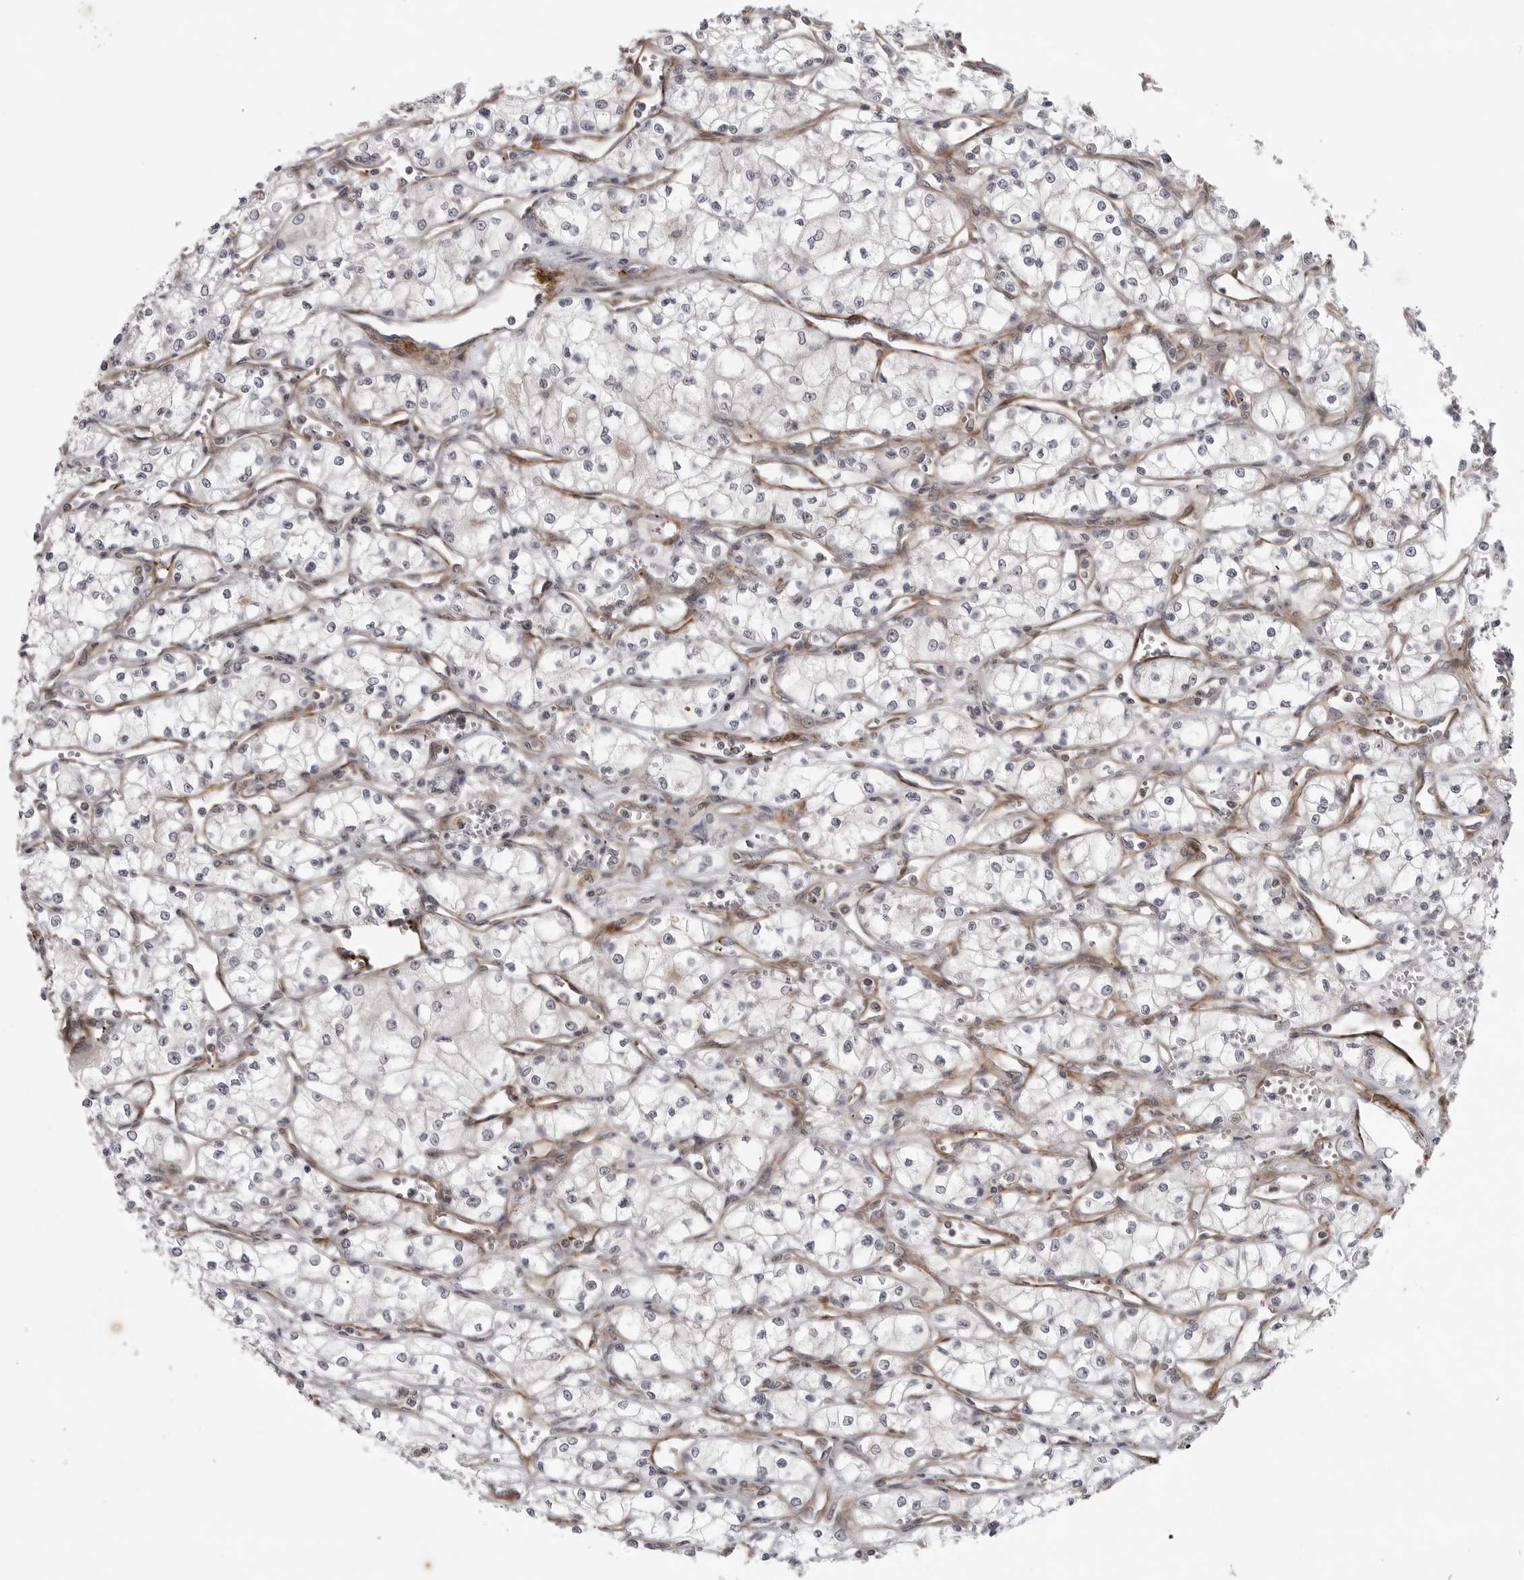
{"staining": {"intensity": "negative", "quantity": "none", "location": "none"}, "tissue": "renal cancer", "cell_type": "Tumor cells", "image_type": "cancer", "snomed": [{"axis": "morphology", "description": "Adenocarcinoma, NOS"}, {"axis": "topography", "description": "Kidney"}], "caption": "The IHC photomicrograph has no significant staining in tumor cells of renal cancer tissue. (Stains: DAB immunohistochemistry (IHC) with hematoxylin counter stain, Microscopy: brightfield microscopy at high magnification).", "gene": "TUT4", "patient": {"sex": "male", "age": 59}}